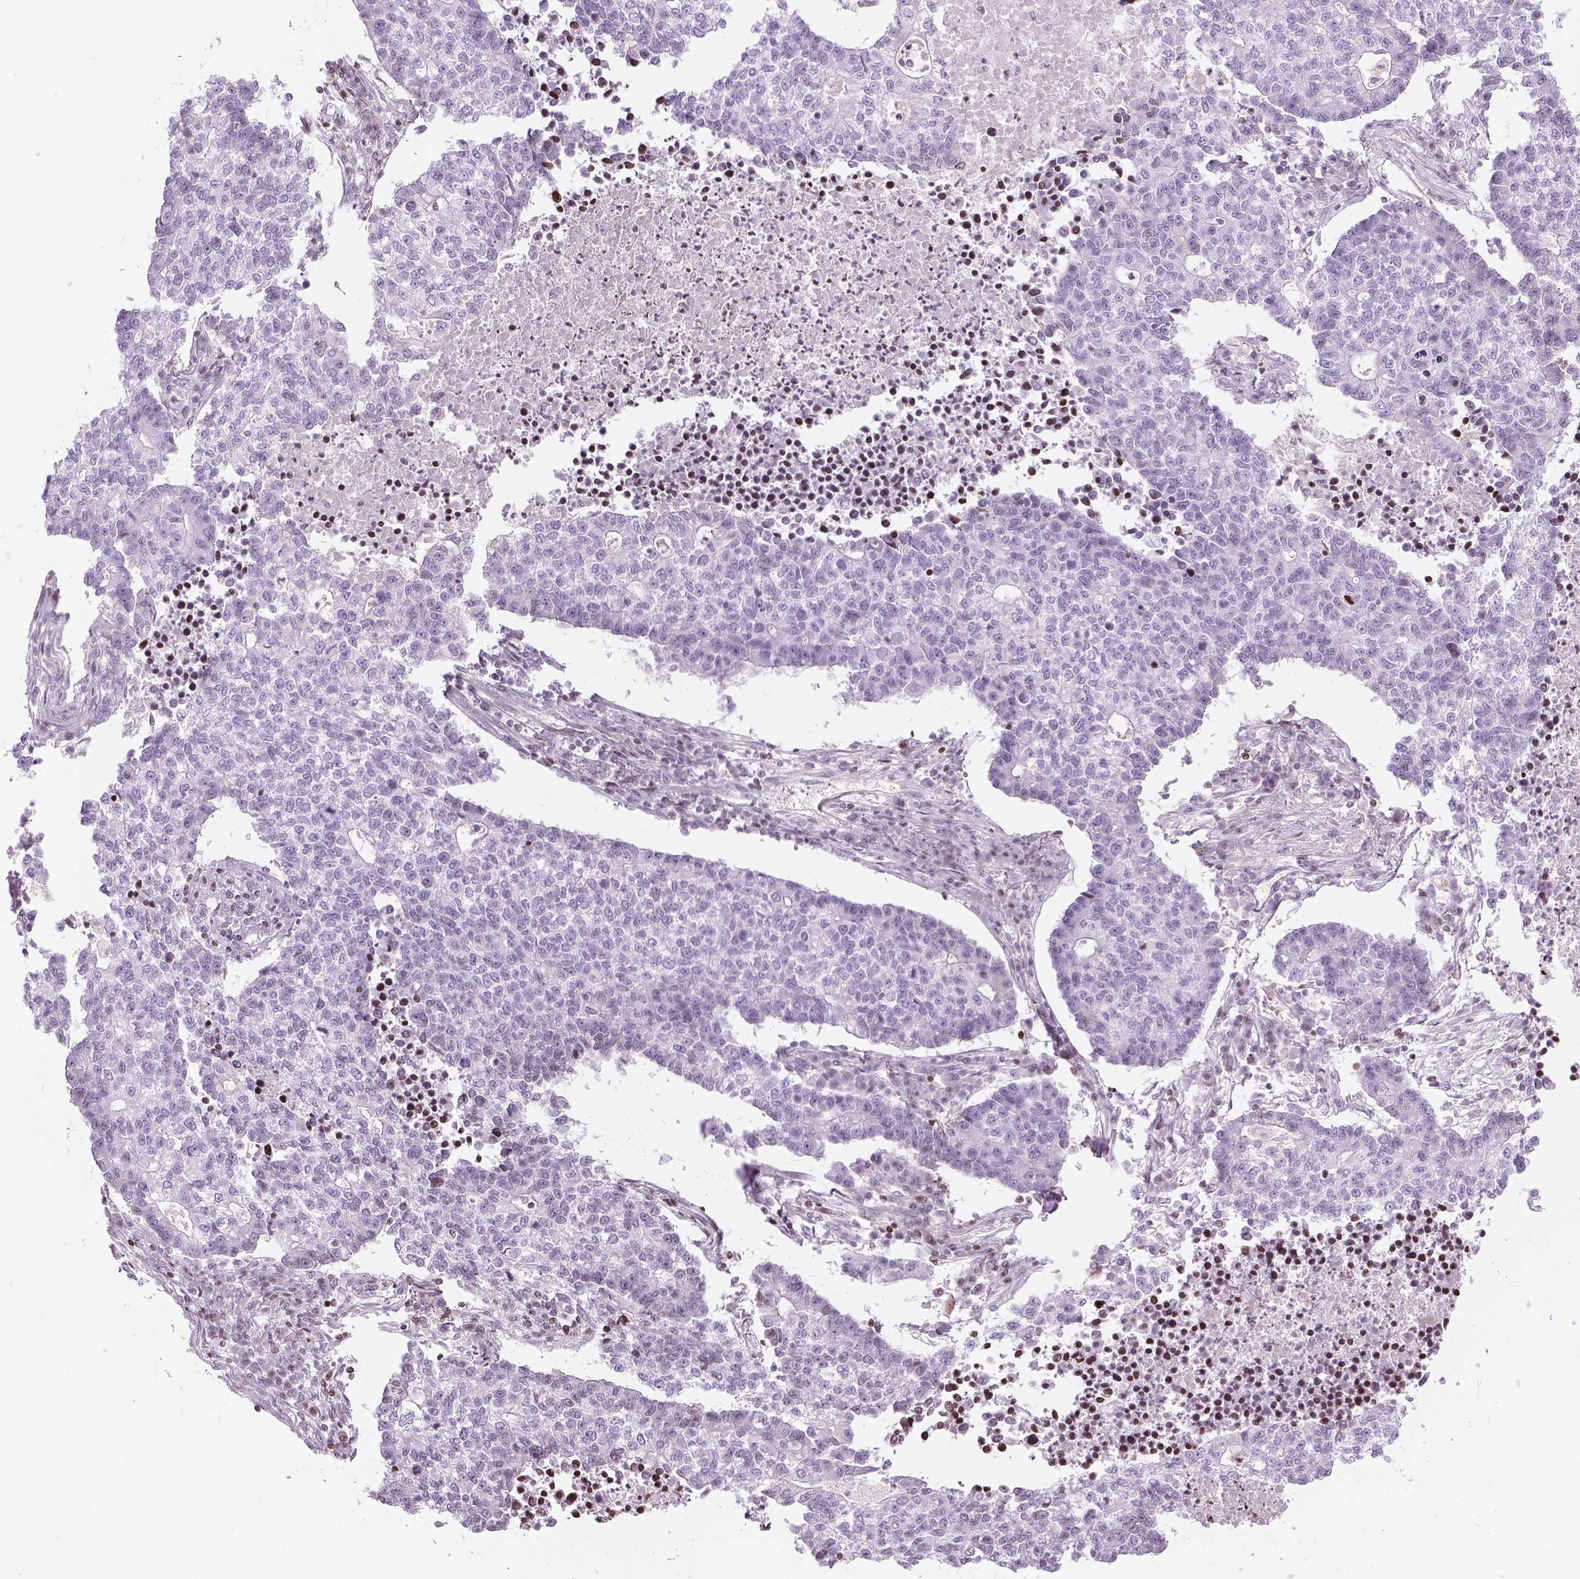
{"staining": {"intensity": "negative", "quantity": "none", "location": "none"}, "tissue": "lung cancer", "cell_type": "Tumor cells", "image_type": "cancer", "snomed": [{"axis": "morphology", "description": "Adenocarcinoma, NOS"}, {"axis": "topography", "description": "Lung"}], "caption": "DAB immunohistochemical staining of human adenocarcinoma (lung) shows no significant positivity in tumor cells.", "gene": "PIP4K2A", "patient": {"sex": "male", "age": 57}}